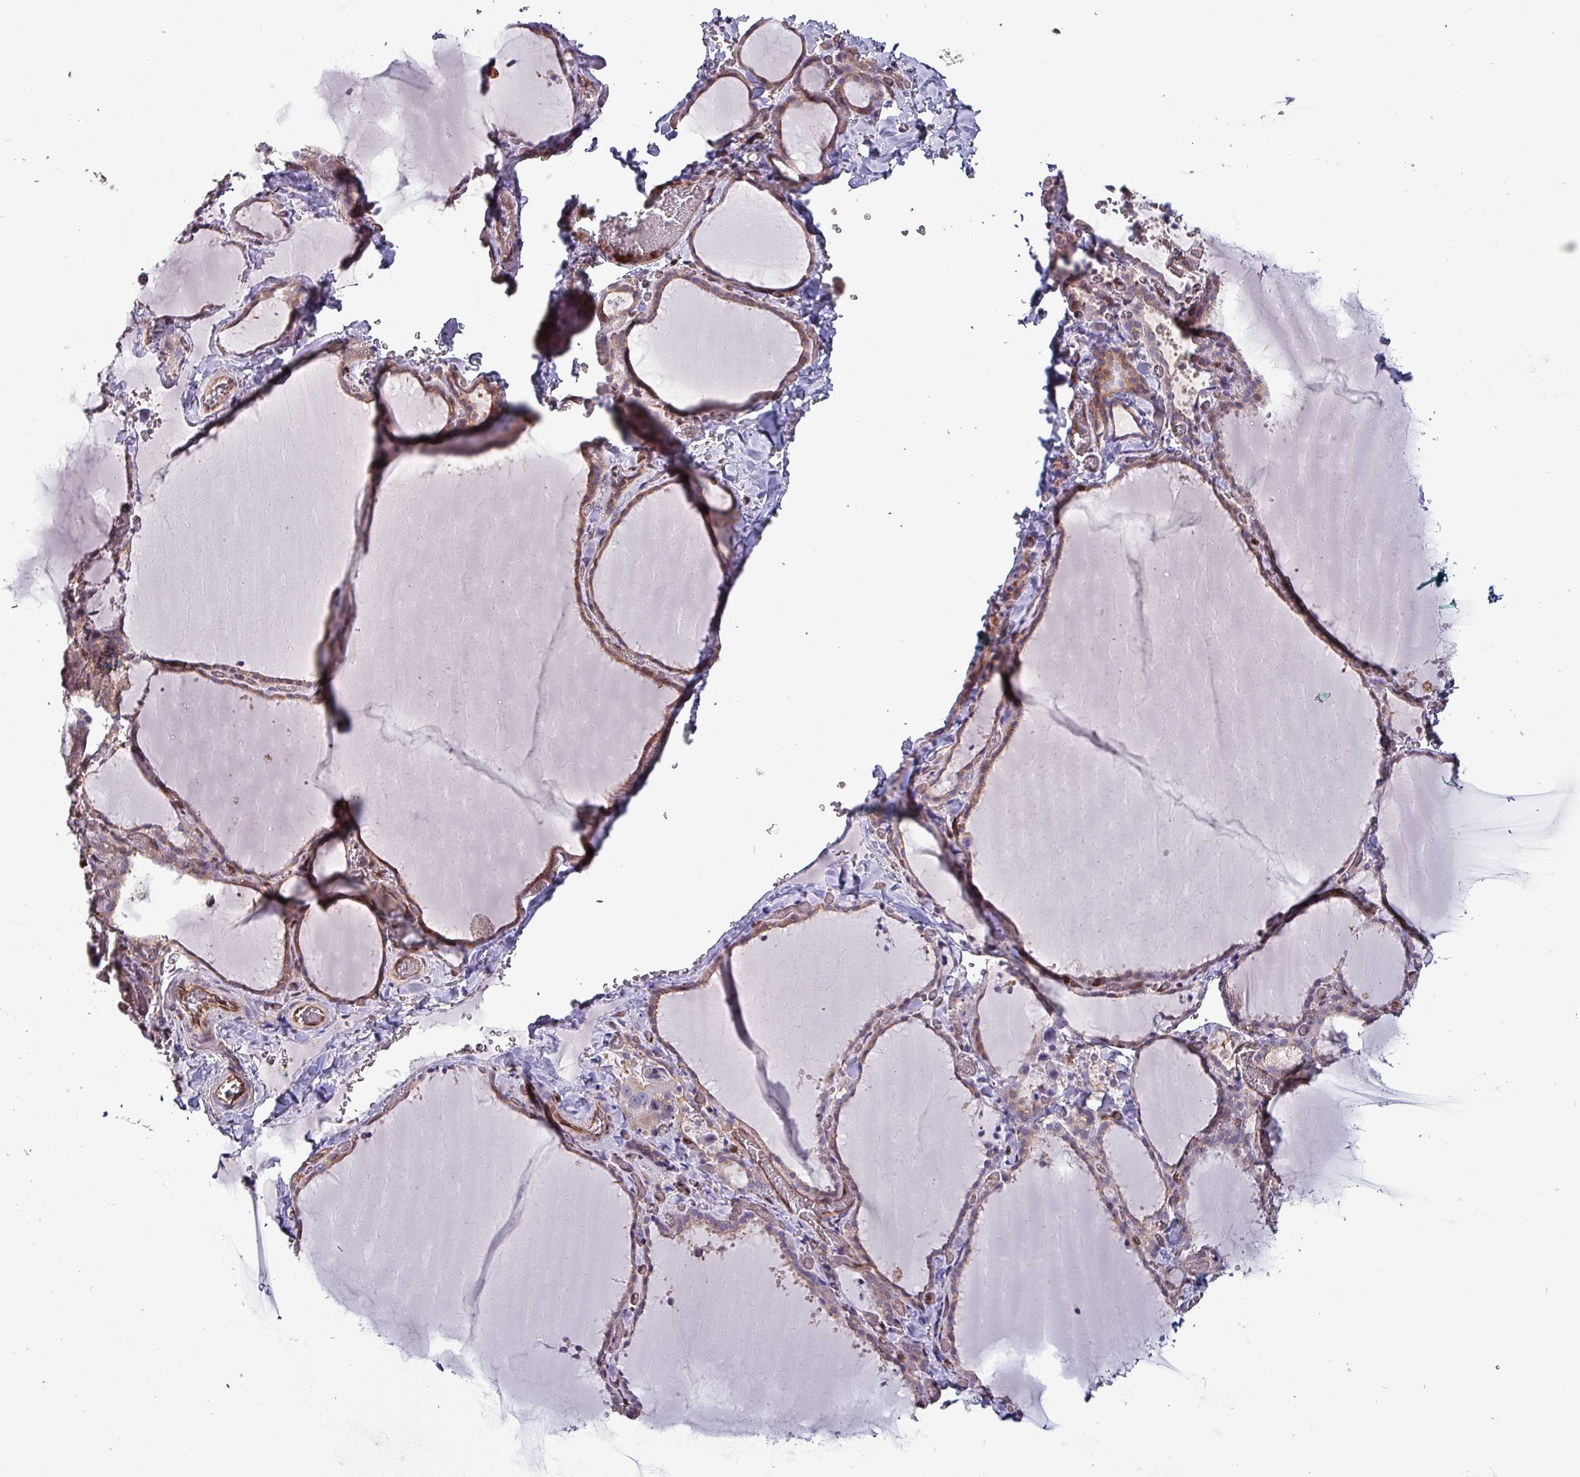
{"staining": {"intensity": "moderate", "quantity": ">75%", "location": "cytoplasmic/membranous"}, "tissue": "thyroid gland", "cell_type": "Glandular cells", "image_type": "normal", "snomed": [{"axis": "morphology", "description": "Normal tissue, NOS"}, {"axis": "topography", "description": "Thyroid gland"}], "caption": "This image reveals immunohistochemistry staining of normal thyroid gland, with medium moderate cytoplasmic/membranous staining in about >75% of glandular cells.", "gene": "PSMB8", "patient": {"sex": "female", "age": 22}}